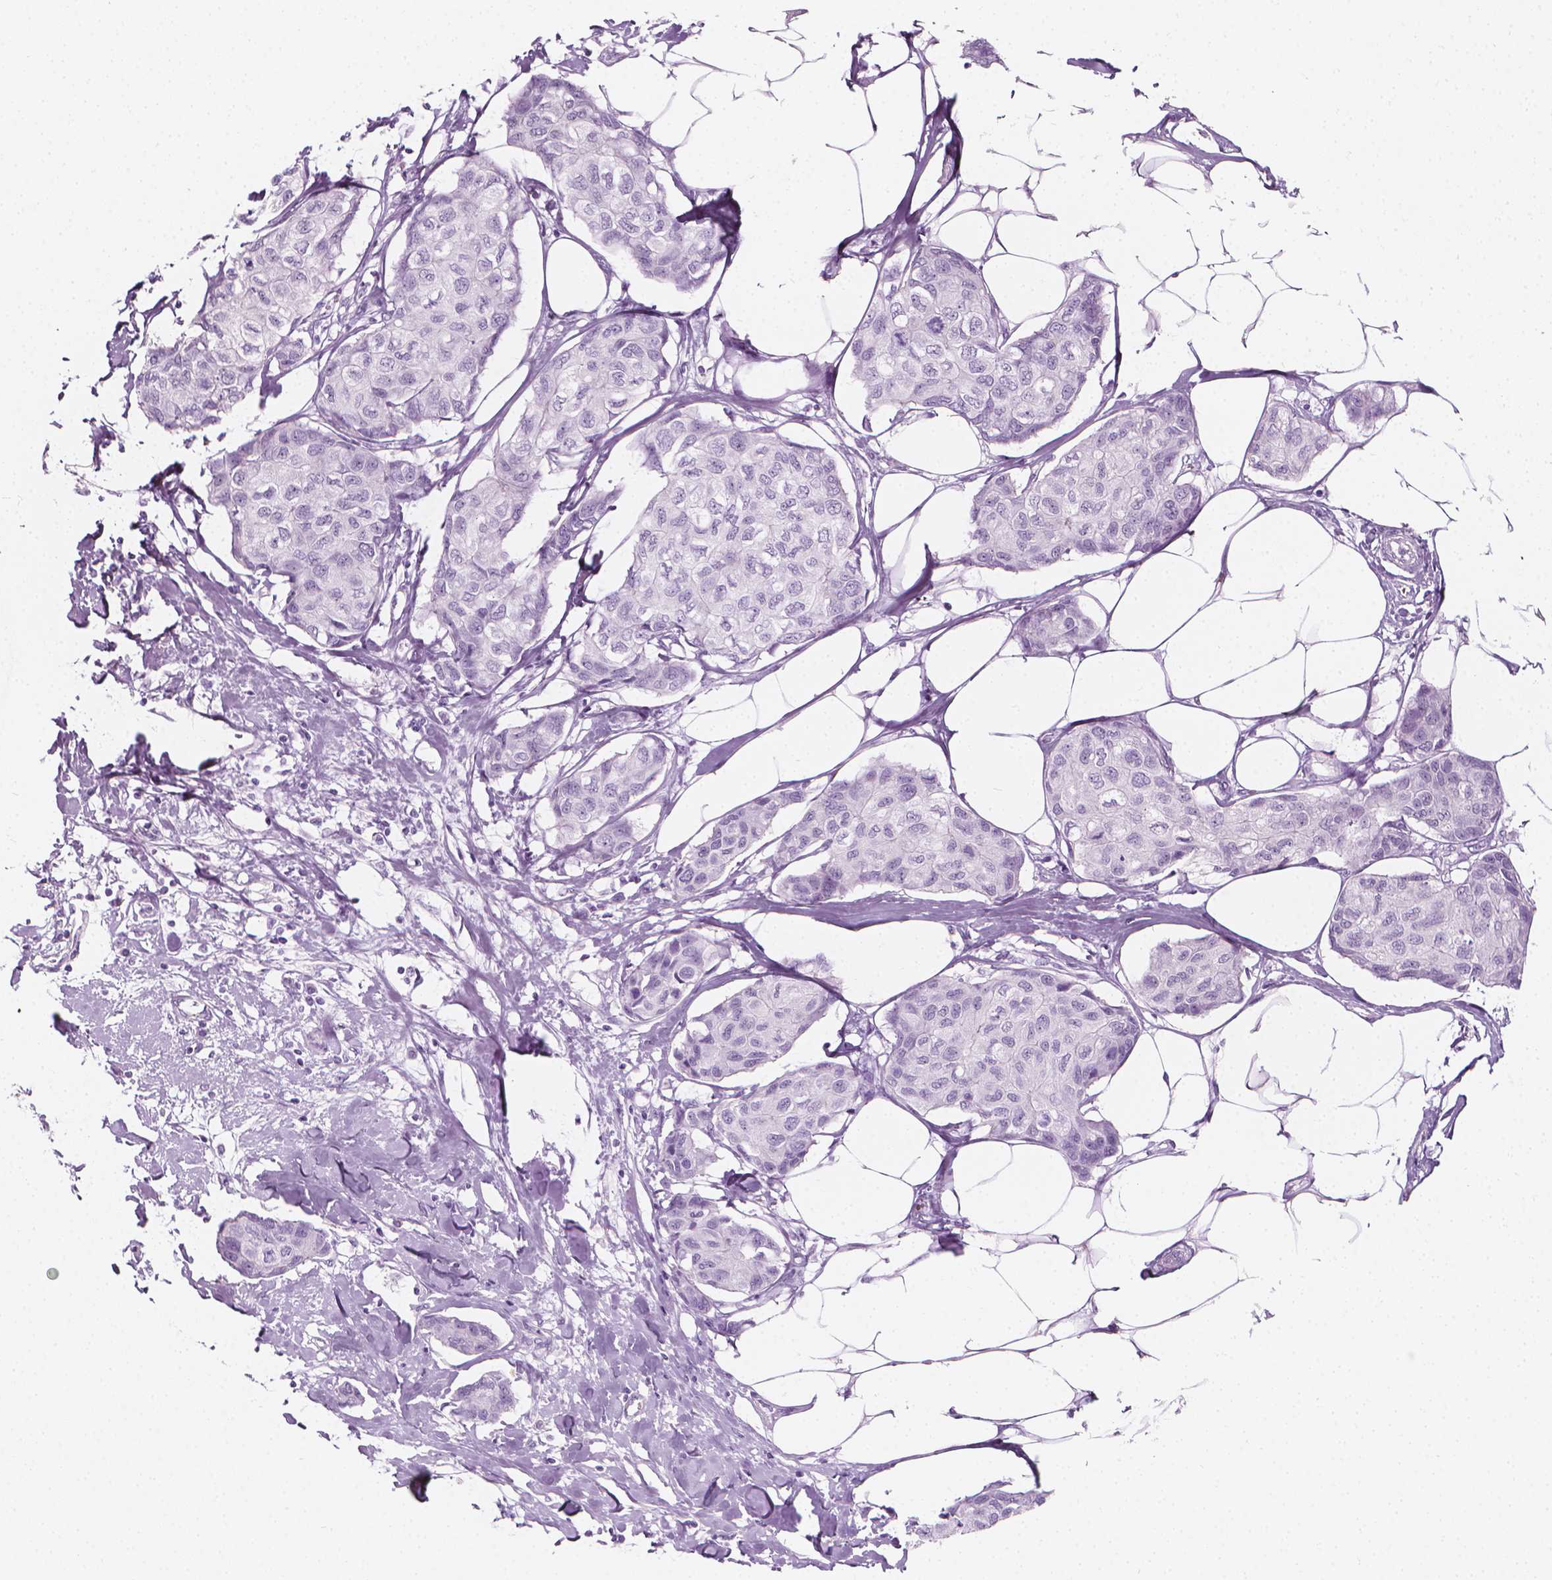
{"staining": {"intensity": "negative", "quantity": "none", "location": "none"}, "tissue": "breast cancer", "cell_type": "Tumor cells", "image_type": "cancer", "snomed": [{"axis": "morphology", "description": "Duct carcinoma"}, {"axis": "topography", "description": "Breast"}], "caption": "The histopathology image reveals no significant expression in tumor cells of intraductal carcinoma (breast). Brightfield microscopy of immunohistochemistry (IHC) stained with DAB (brown) and hematoxylin (blue), captured at high magnification.", "gene": "SCG3", "patient": {"sex": "female", "age": 80}}